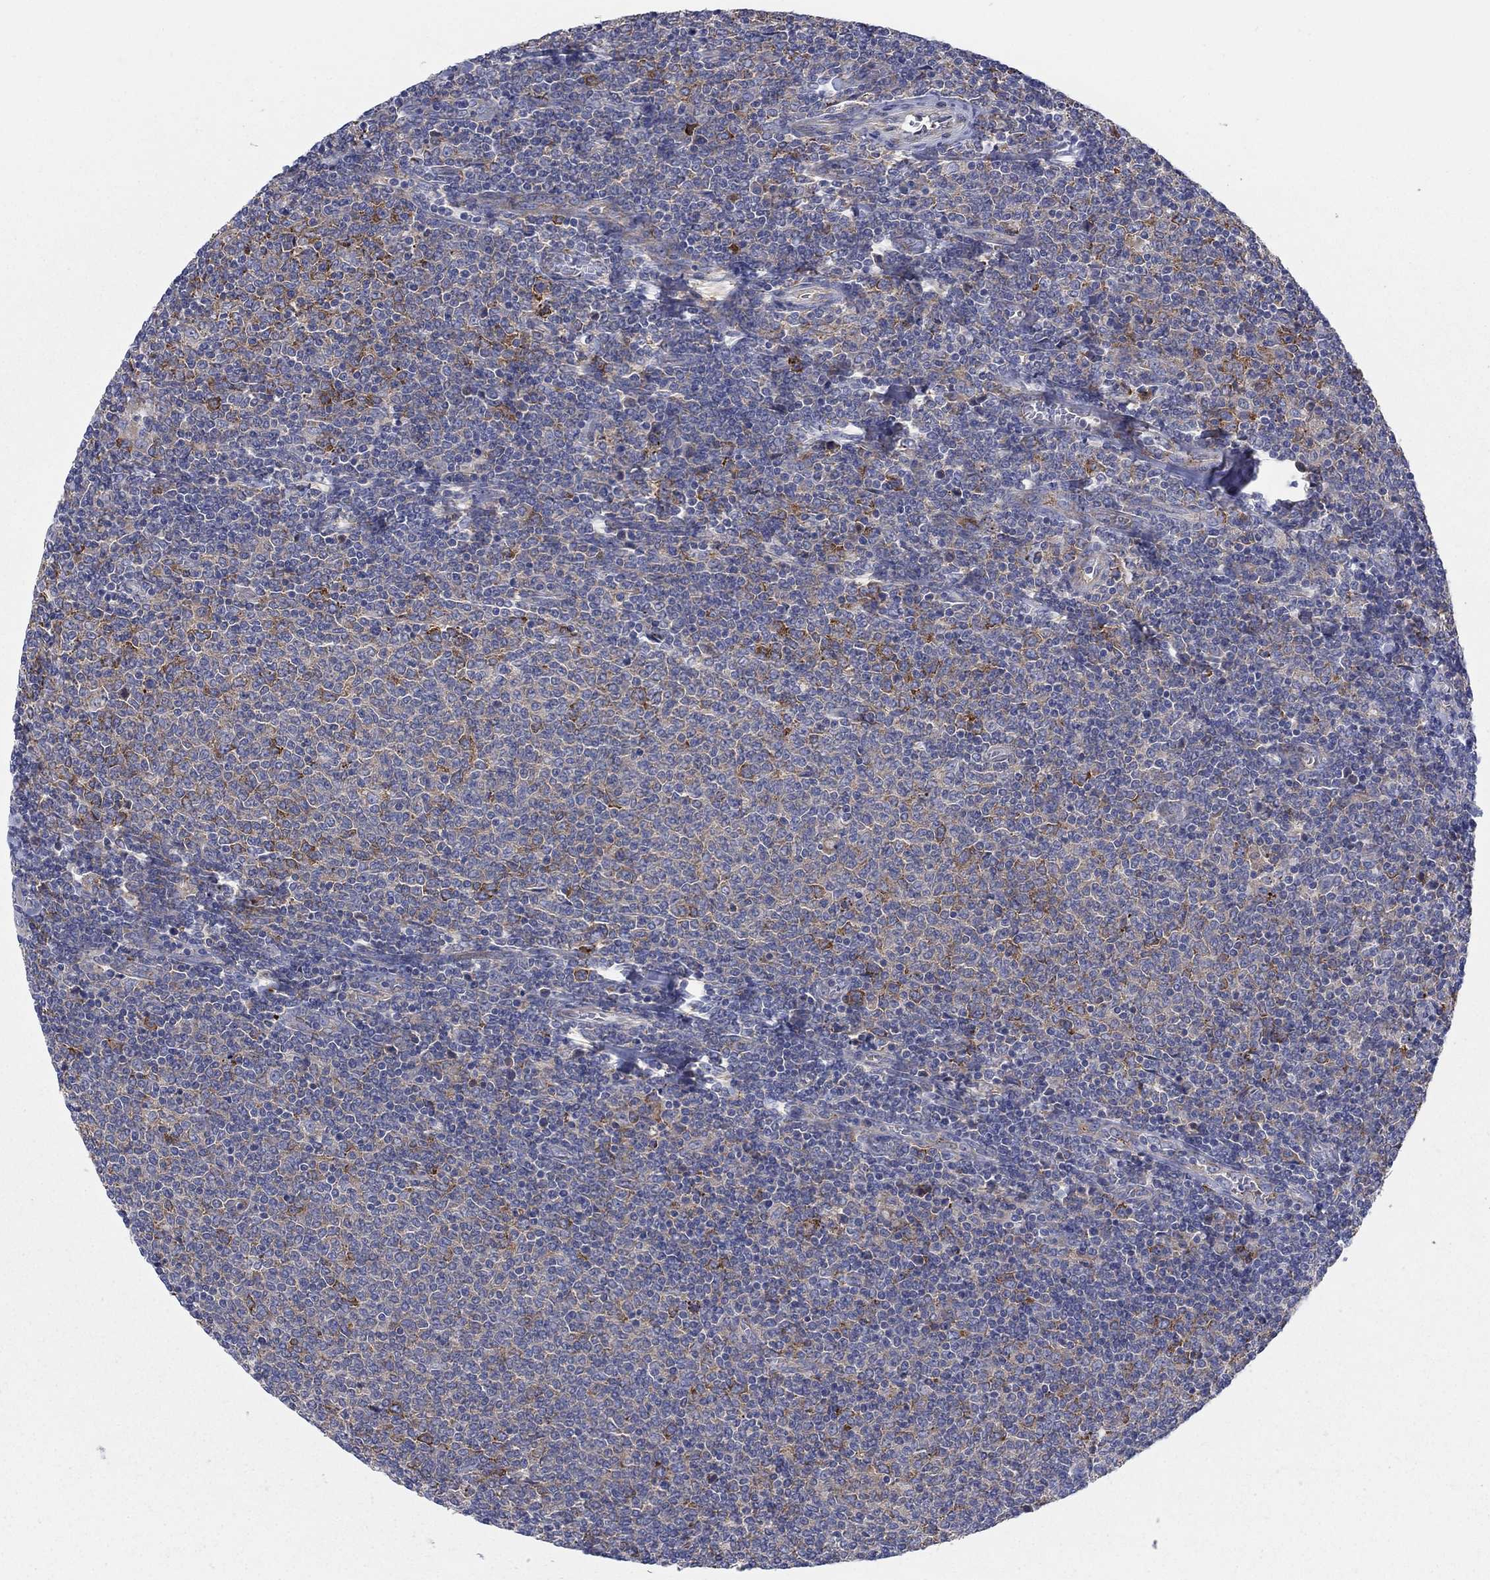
{"staining": {"intensity": "moderate", "quantity": "25%-75%", "location": "cytoplasmic/membranous"}, "tissue": "lymphoma", "cell_type": "Tumor cells", "image_type": "cancer", "snomed": [{"axis": "morphology", "description": "Malignant lymphoma, non-Hodgkin's type, Low grade"}, {"axis": "topography", "description": "Lymph node"}], "caption": "Immunohistochemistry (IHC) image of neoplastic tissue: lymphoma stained using immunohistochemistry reveals medium levels of moderate protein expression localized specifically in the cytoplasmic/membranous of tumor cells, appearing as a cytoplasmic/membranous brown color.", "gene": "TMEM59", "patient": {"sex": "male", "age": 52}}